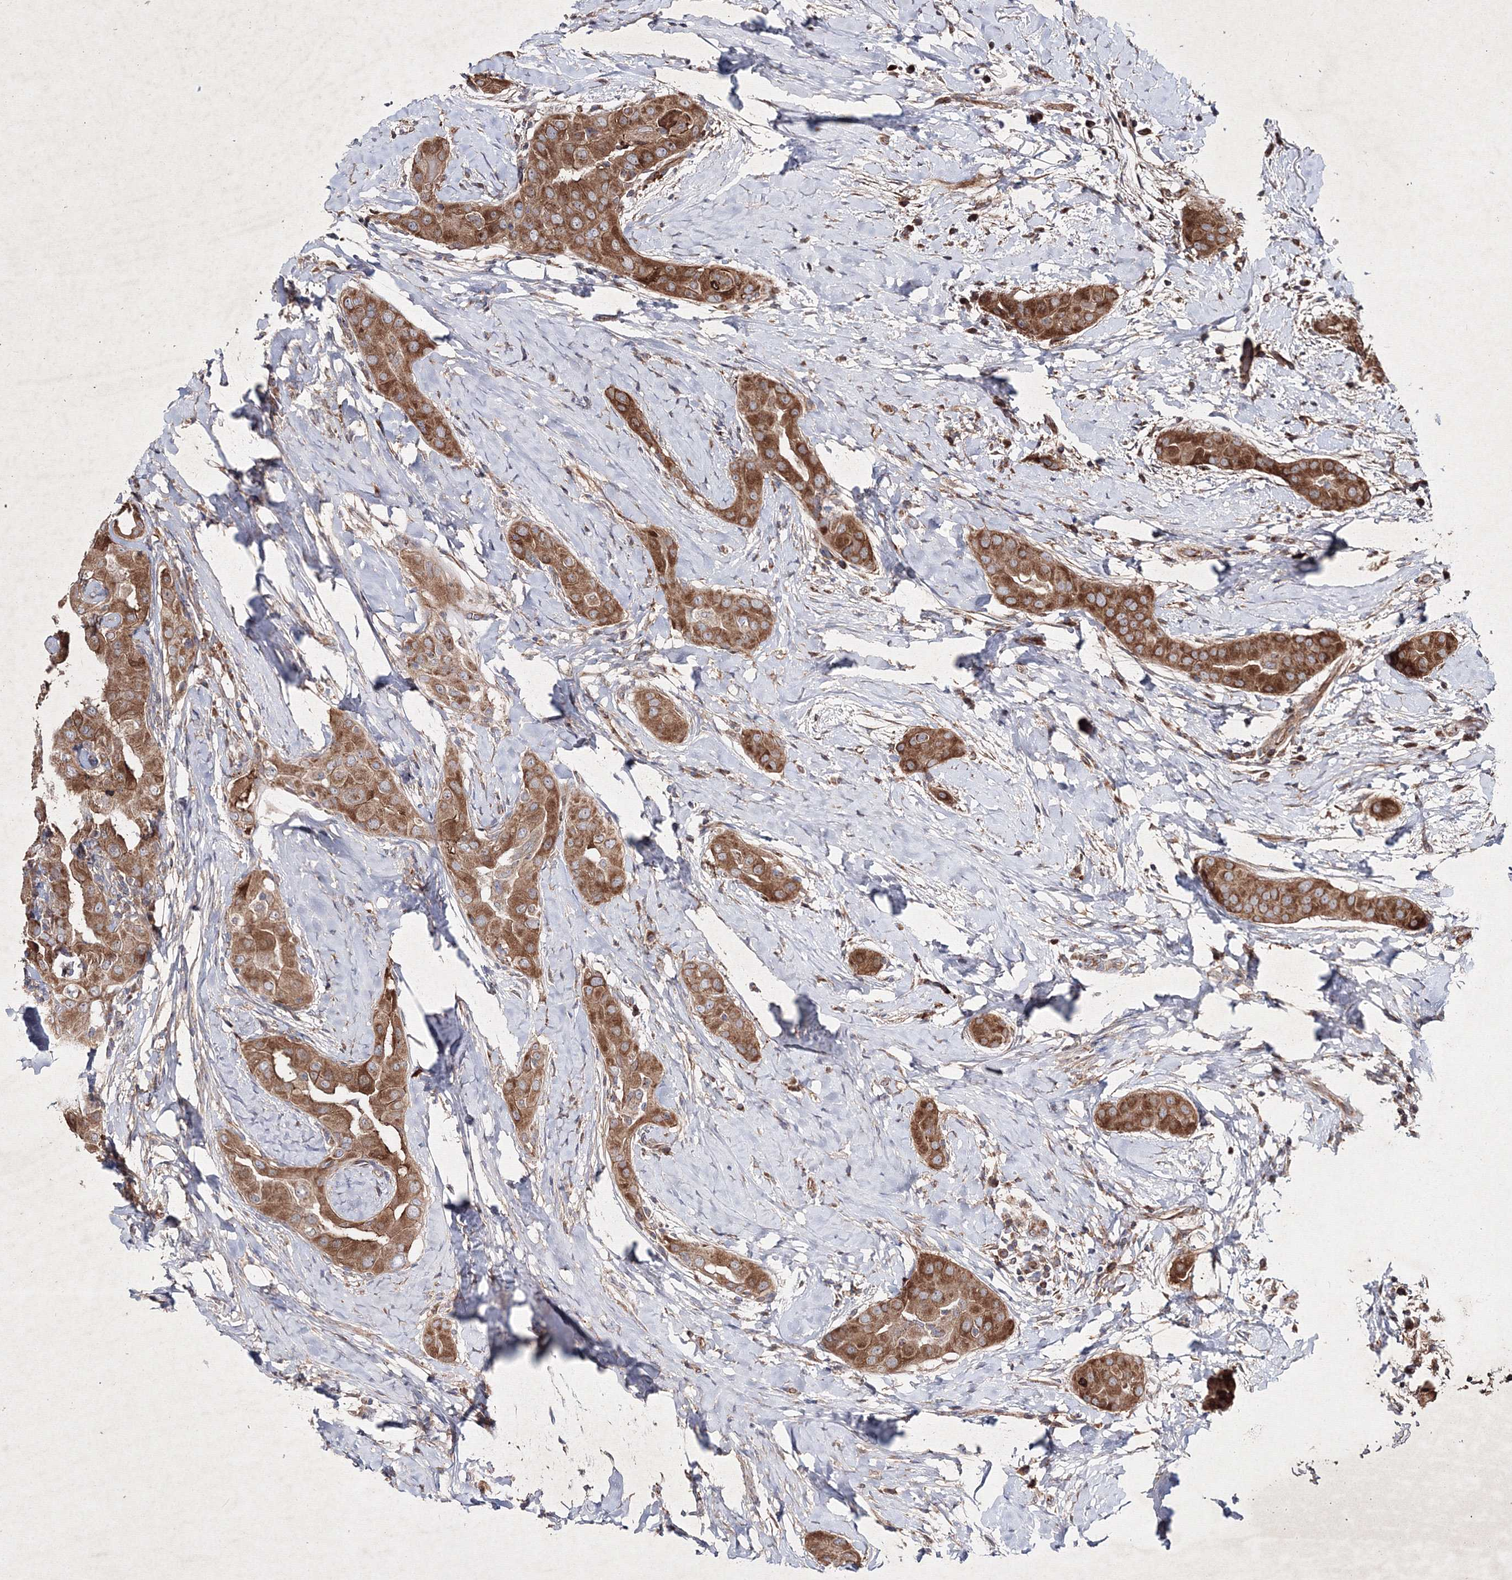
{"staining": {"intensity": "strong", "quantity": ">75%", "location": "cytoplasmic/membranous"}, "tissue": "thyroid cancer", "cell_type": "Tumor cells", "image_type": "cancer", "snomed": [{"axis": "morphology", "description": "Papillary adenocarcinoma, NOS"}, {"axis": "topography", "description": "Thyroid gland"}], "caption": "IHC photomicrograph of thyroid papillary adenocarcinoma stained for a protein (brown), which exhibits high levels of strong cytoplasmic/membranous positivity in about >75% of tumor cells.", "gene": "GFM1", "patient": {"sex": "male", "age": 33}}